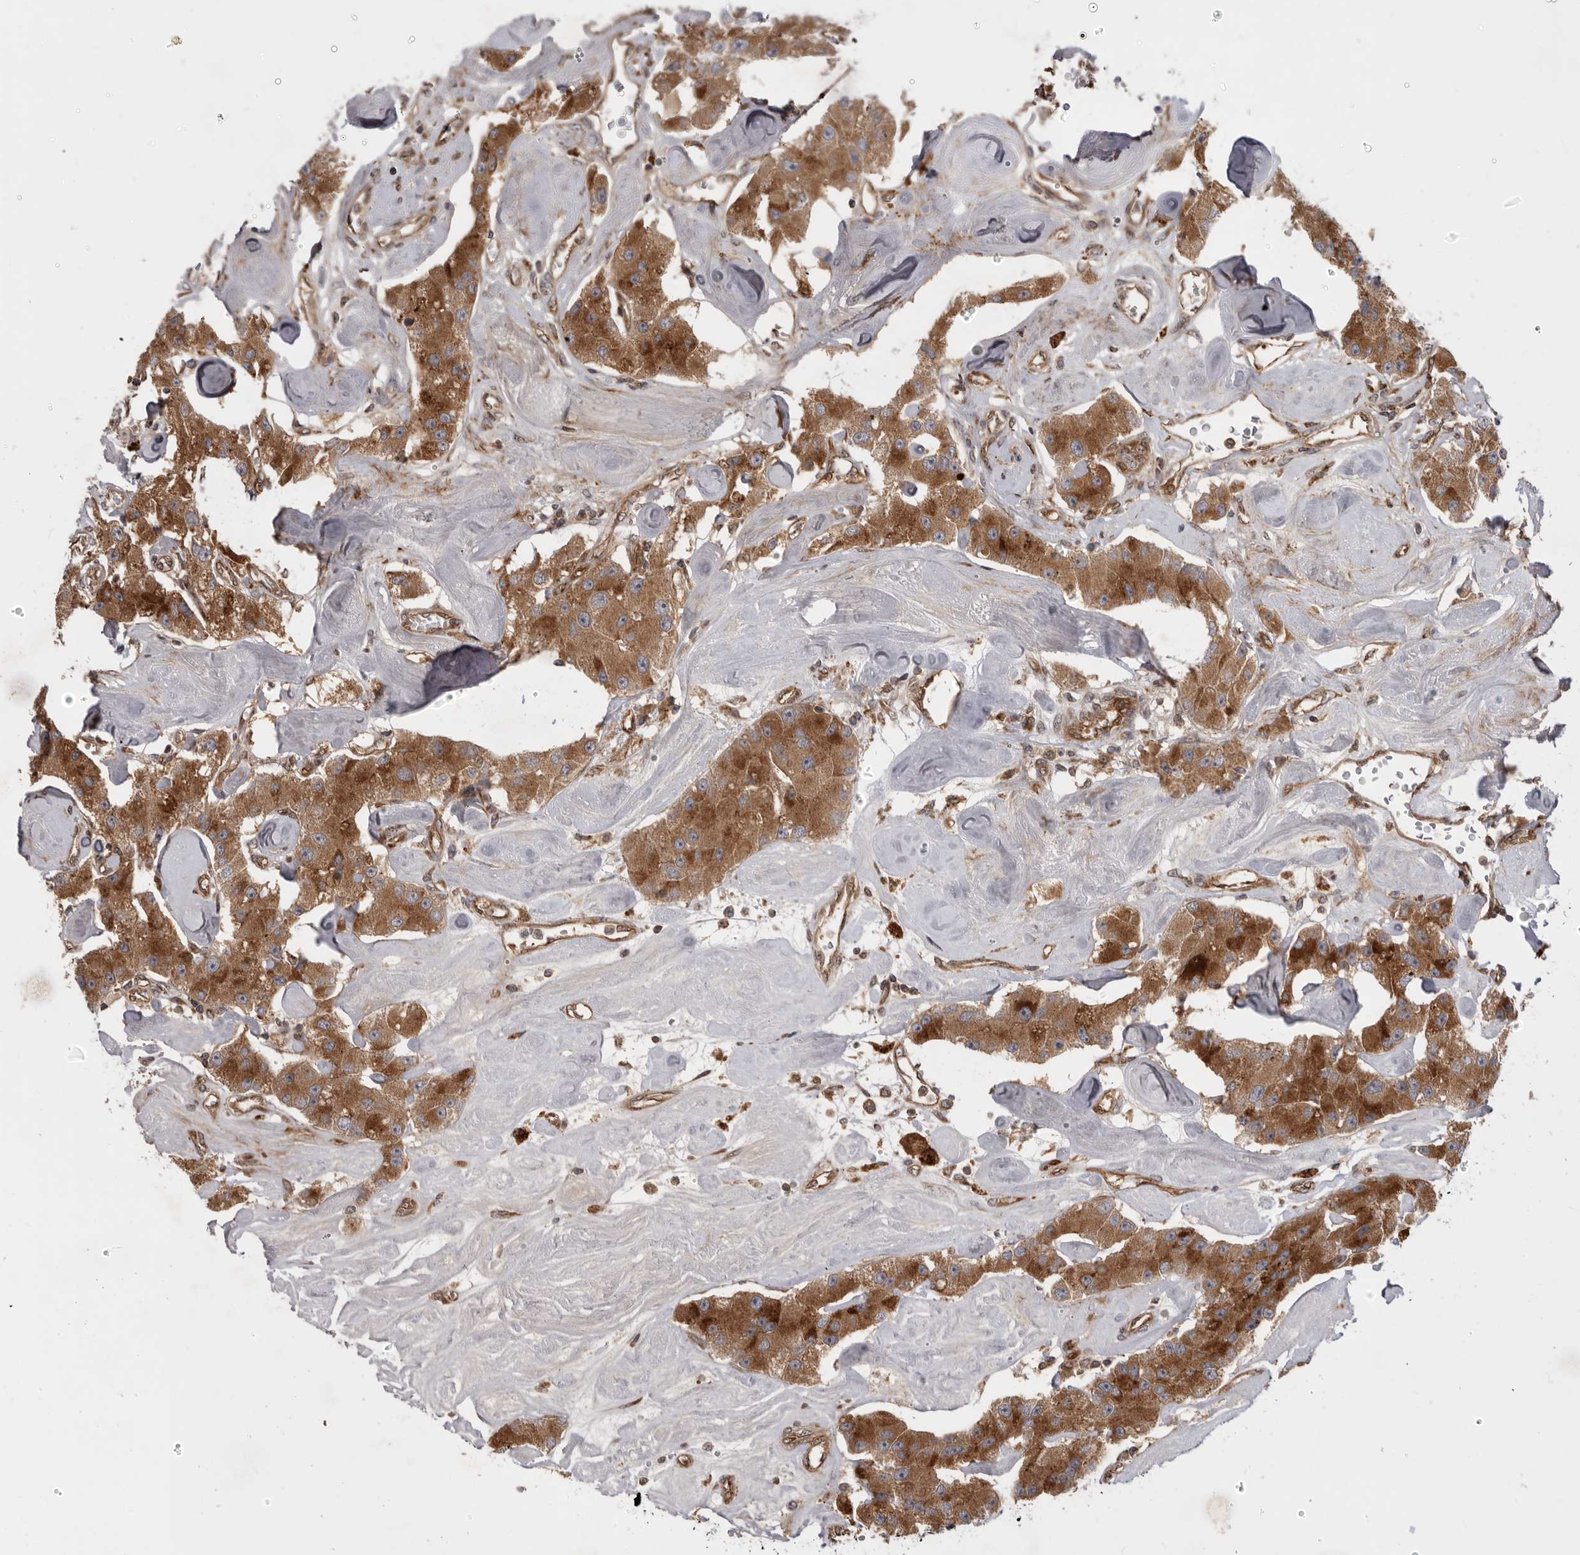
{"staining": {"intensity": "moderate", "quantity": ">75%", "location": "cytoplasmic/membranous"}, "tissue": "carcinoid", "cell_type": "Tumor cells", "image_type": "cancer", "snomed": [{"axis": "morphology", "description": "Carcinoid, malignant, NOS"}, {"axis": "topography", "description": "Pancreas"}], "caption": "Approximately >75% of tumor cells in carcinoid reveal moderate cytoplasmic/membranous protein staining as visualized by brown immunohistochemical staining.", "gene": "DHDDS", "patient": {"sex": "male", "age": 41}}